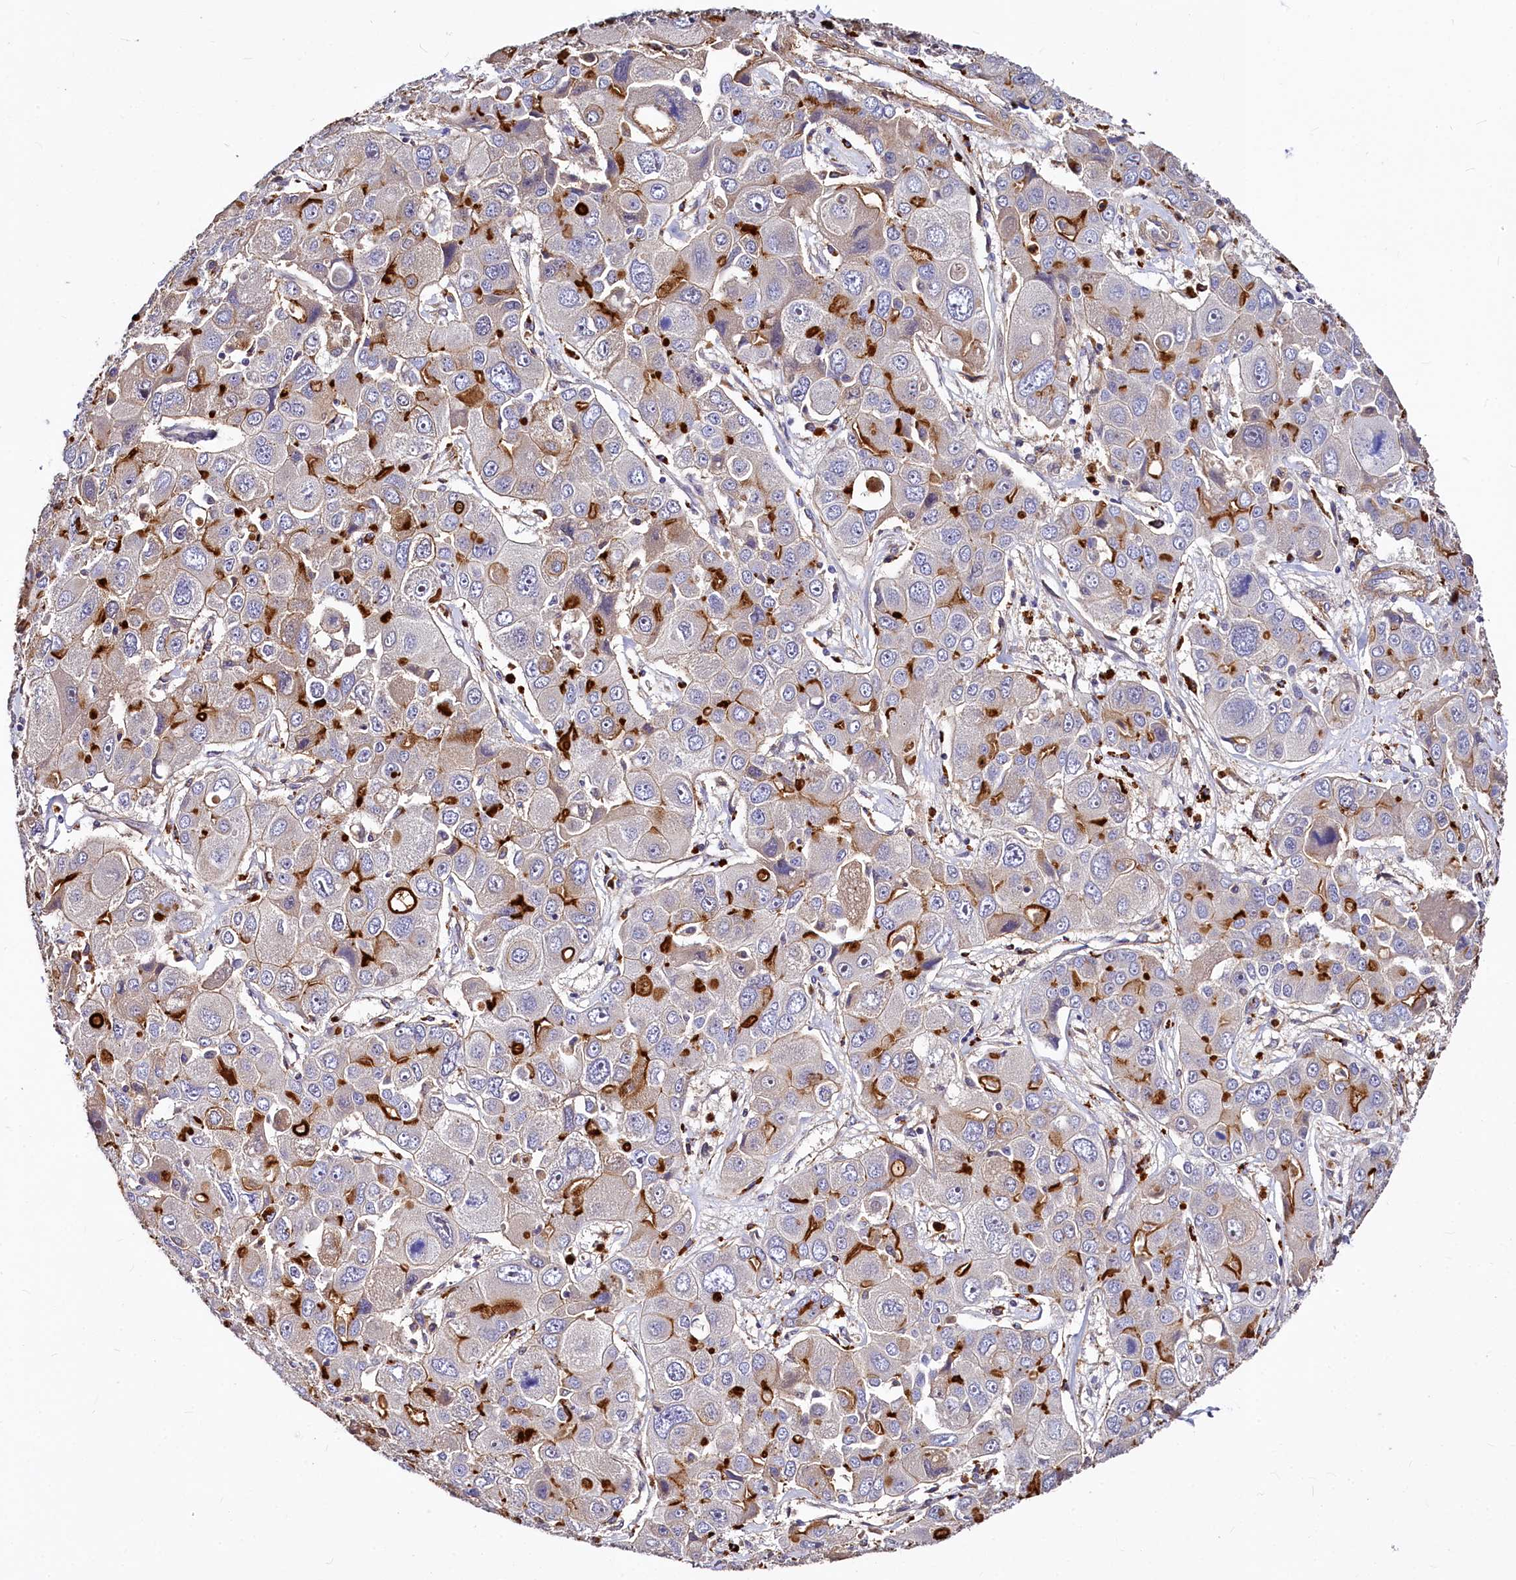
{"staining": {"intensity": "strong", "quantity": "25%-75%", "location": "cytoplasmic/membranous"}, "tissue": "liver cancer", "cell_type": "Tumor cells", "image_type": "cancer", "snomed": [{"axis": "morphology", "description": "Cholangiocarcinoma"}, {"axis": "topography", "description": "Liver"}], "caption": "Liver cancer (cholangiocarcinoma) stained with a protein marker demonstrates strong staining in tumor cells.", "gene": "ATG101", "patient": {"sex": "male", "age": 67}}